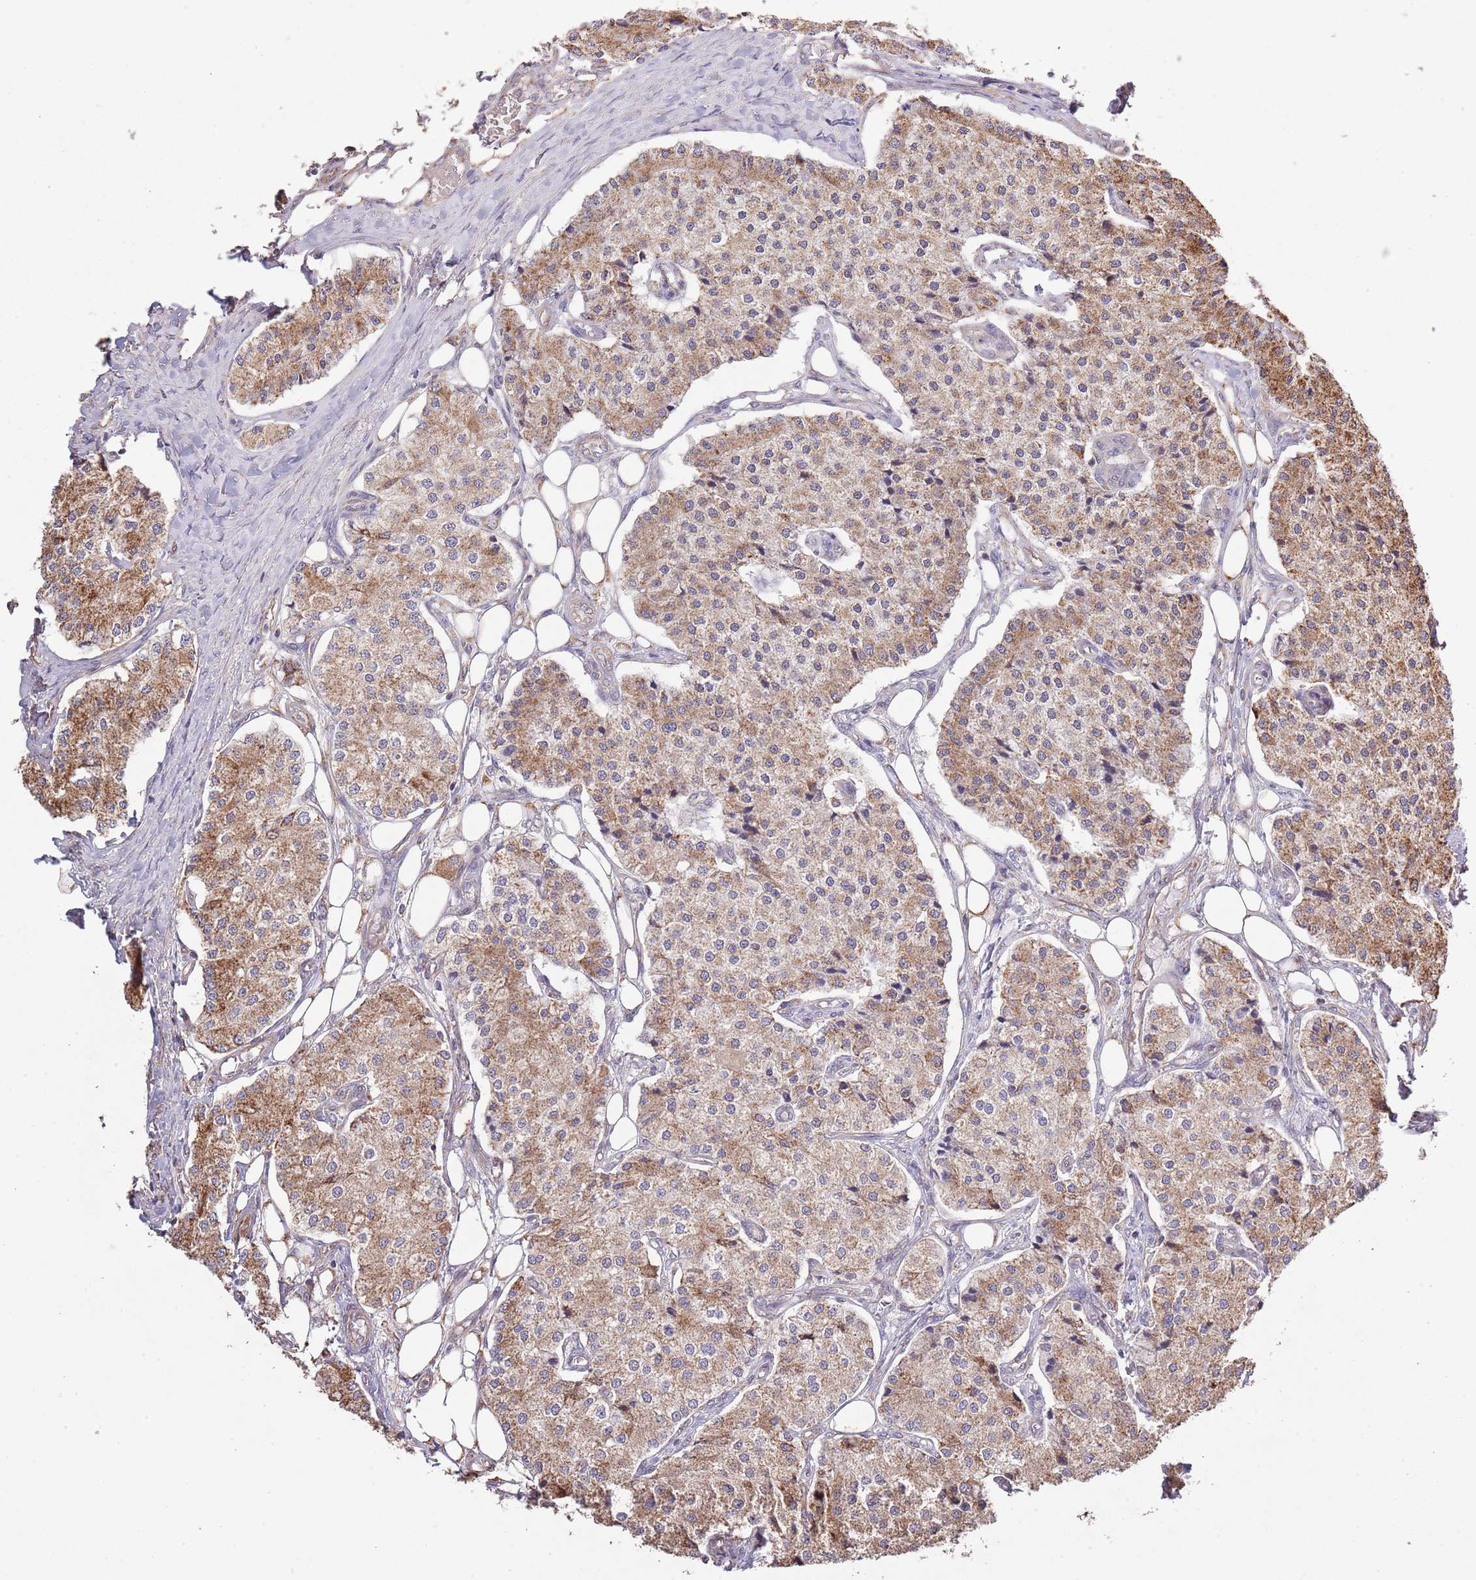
{"staining": {"intensity": "moderate", "quantity": ">75%", "location": "cytoplasmic/membranous"}, "tissue": "carcinoid", "cell_type": "Tumor cells", "image_type": "cancer", "snomed": [{"axis": "morphology", "description": "Carcinoid, malignant, NOS"}, {"axis": "topography", "description": "Colon"}], "caption": "Human carcinoid stained for a protein (brown) reveals moderate cytoplasmic/membranous positive positivity in approximately >75% of tumor cells.", "gene": "IVD", "patient": {"sex": "female", "age": 52}}